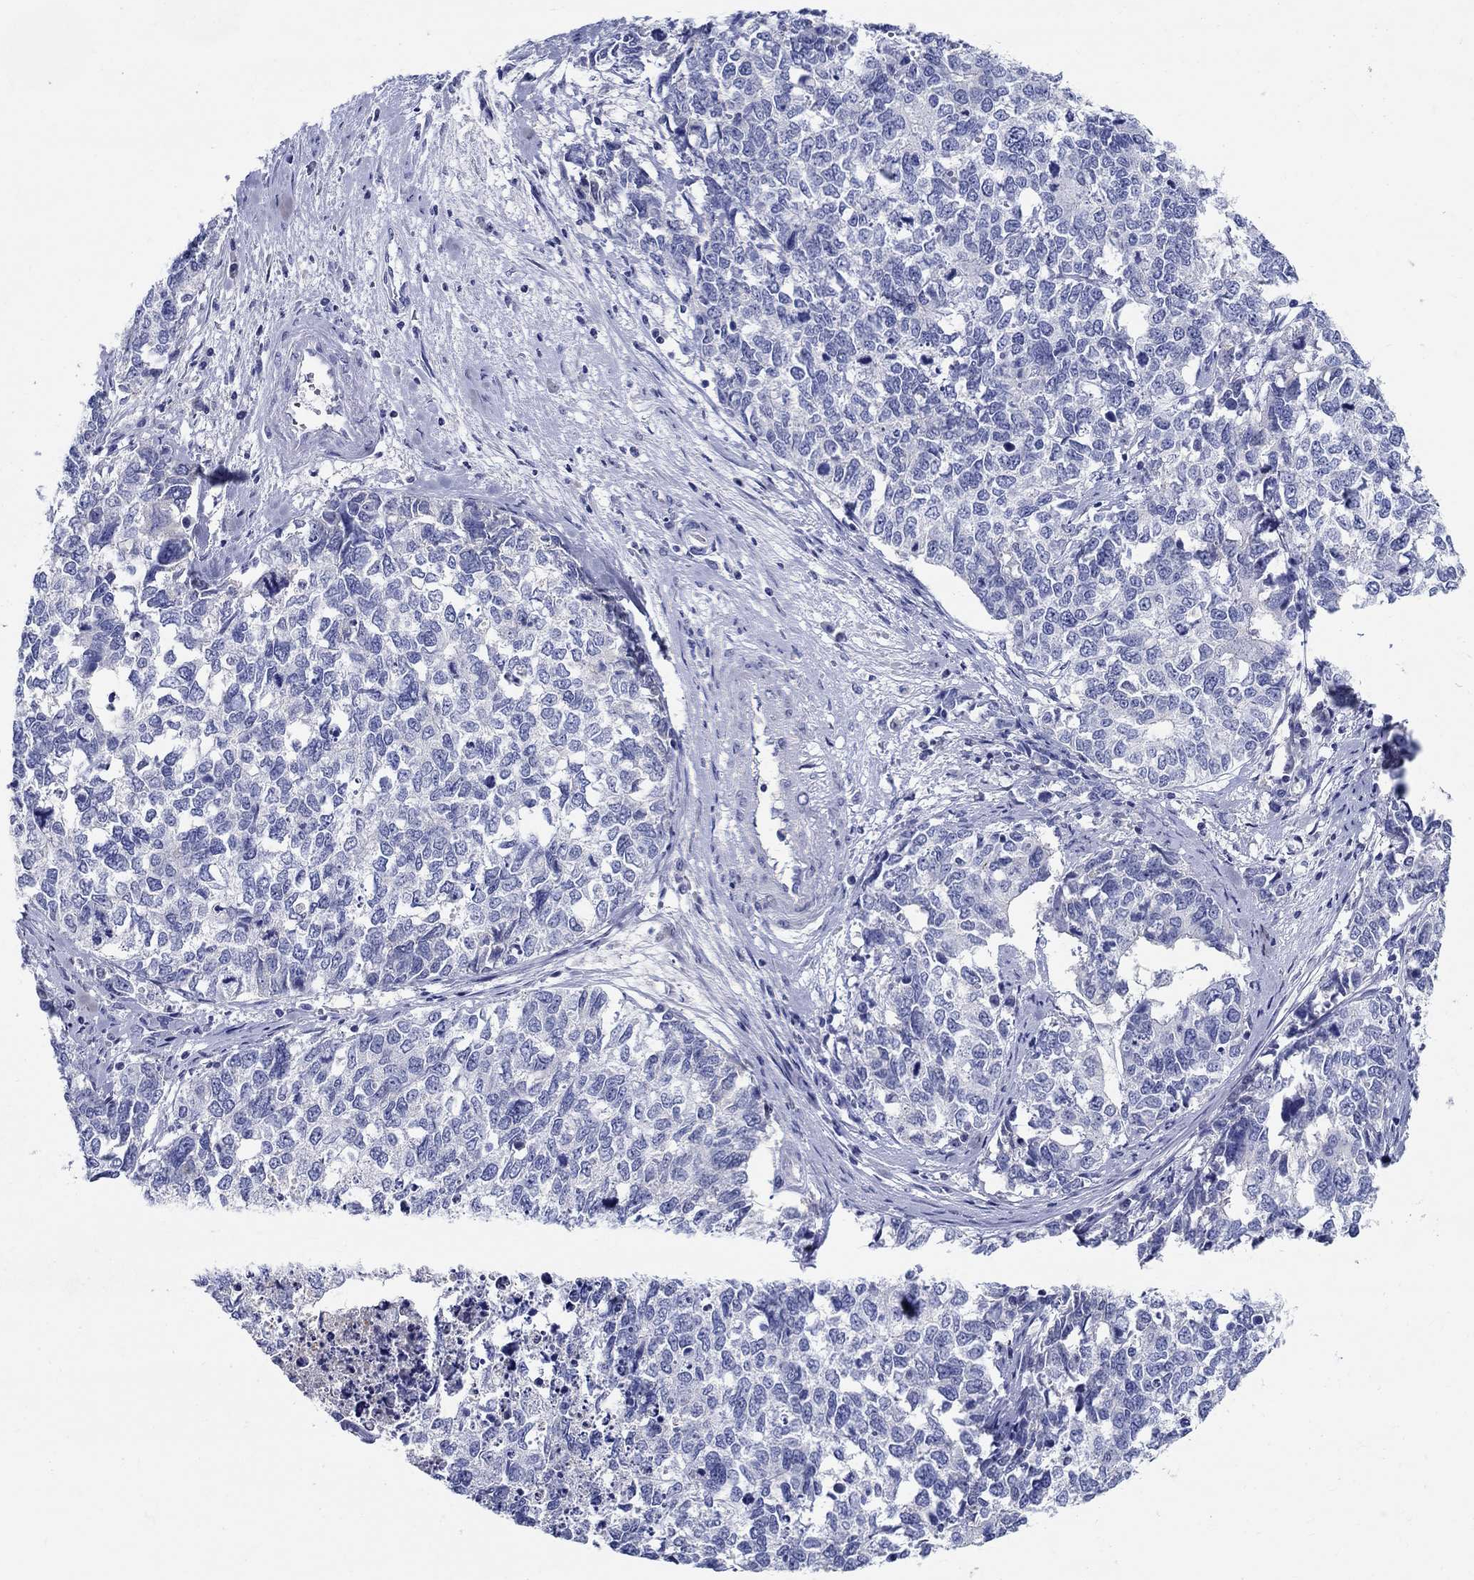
{"staining": {"intensity": "negative", "quantity": "none", "location": "none"}, "tissue": "cervical cancer", "cell_type": "Tumor cells", "image_type": "cancer", "snomed": [{"axis": "morphology", "description": "Squamous cell carcinoma, NOS"}, {"axis": "topography", "description": "Cervix"}], "caption": "The immunohistochemistry photomicrograph has no significant staining in tumor cells of cervical squamous cell carcinoma tissue.", "gene": "CRYGD", "patient": {"sex": "female", "age": 63}}